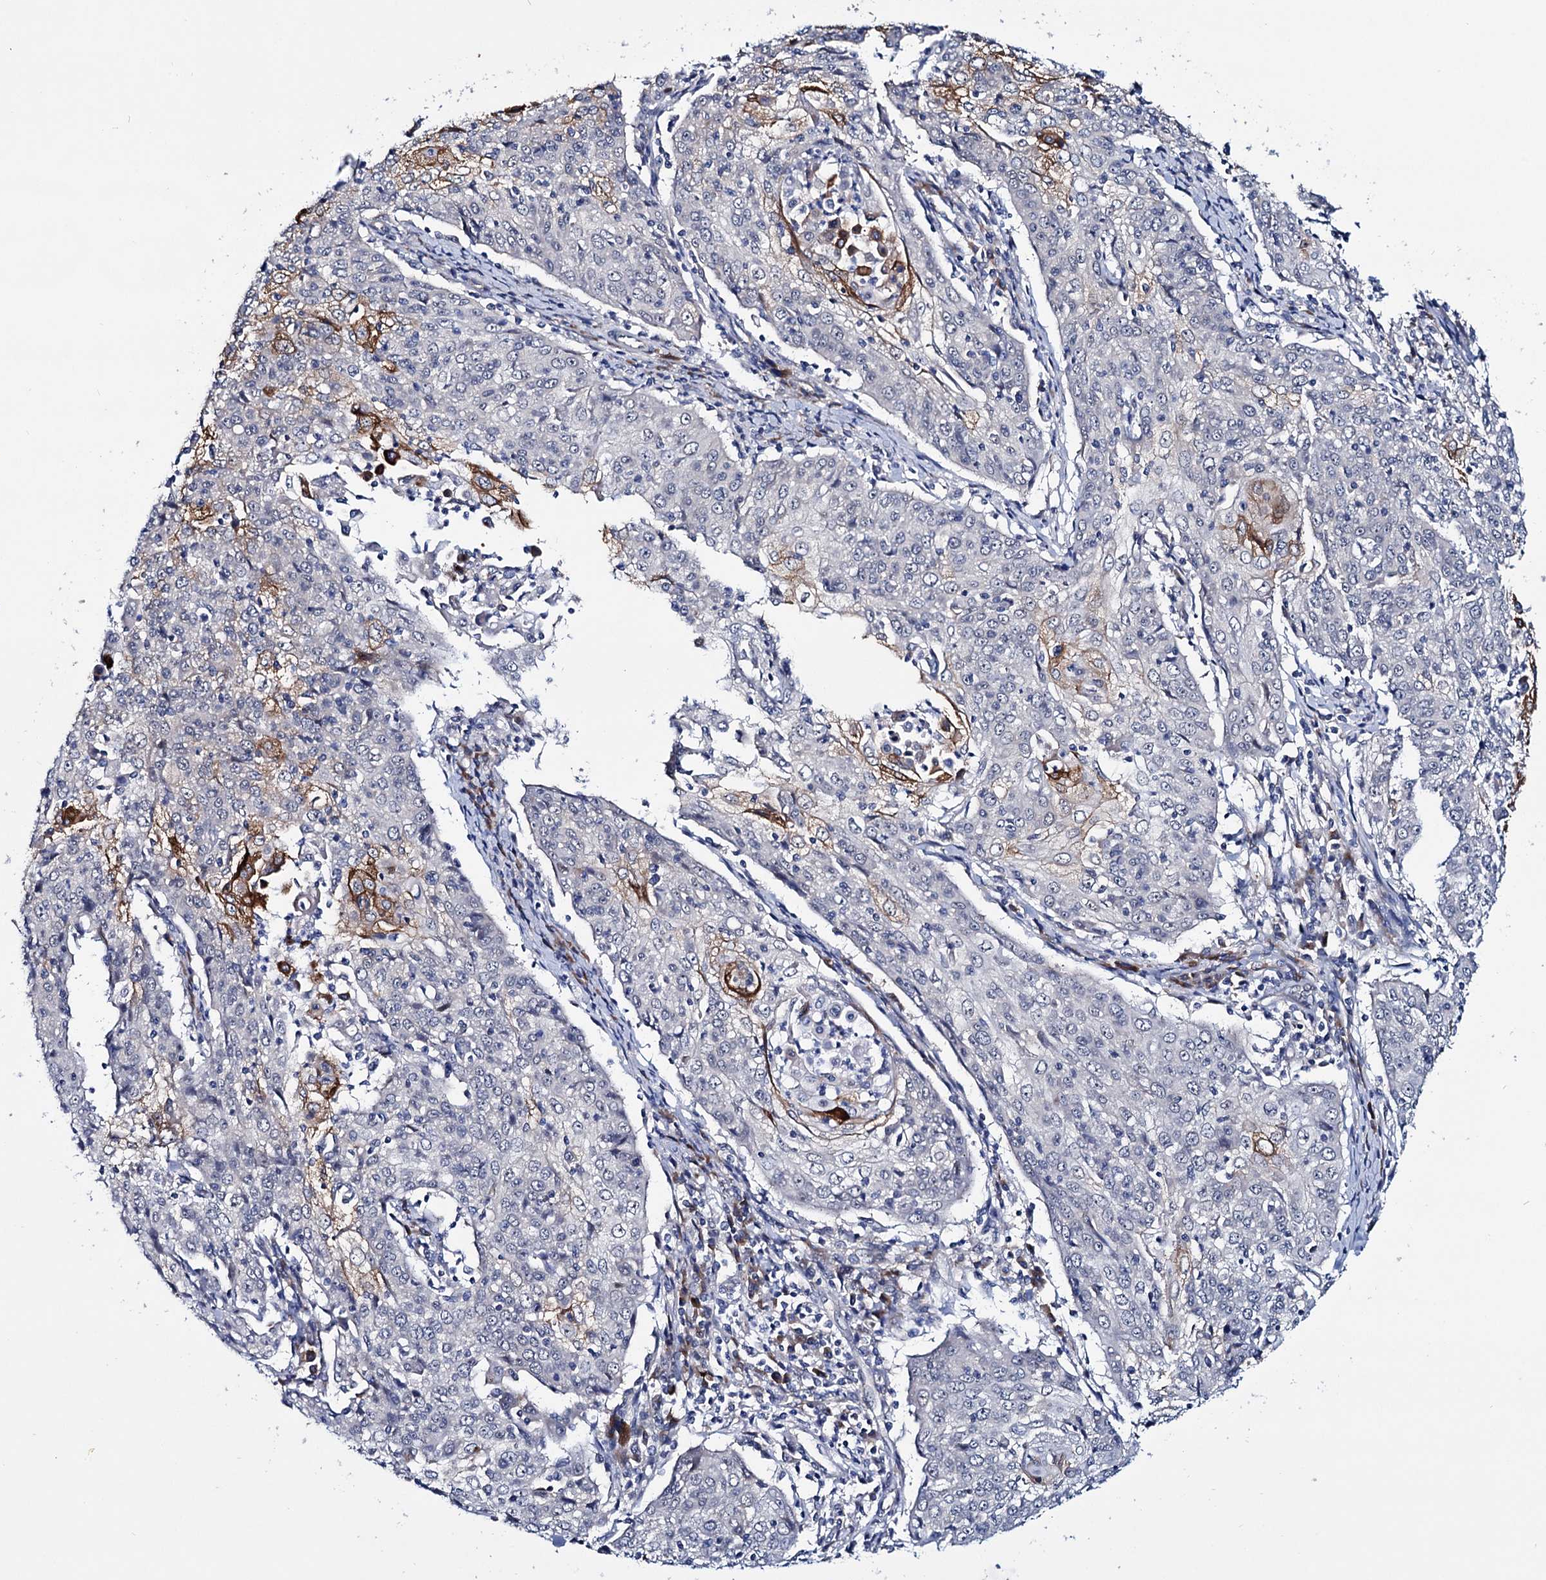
{"staining": {"intensity": "moderate", "quantity": "<25%", "location": "cytoplasmic/membranous"}, "tissue": "cervical cancer", "cell_type": "Tumor cells", "image_type": "cancer", "snomed": [{"axis": "morphology", "description": "Squamous cell carcinoma, NOS"}, {"axis": "topography", "description": "Cervix"}], "caption": "Protein staining of cervical cancer (squamous cell carcinoma) tissue reveals moderate cytoplasmic/membranous expression in approximately <25% of tumor cells.", "gene": "EYA4", "patient": {"sex": "female", "age": 48}}